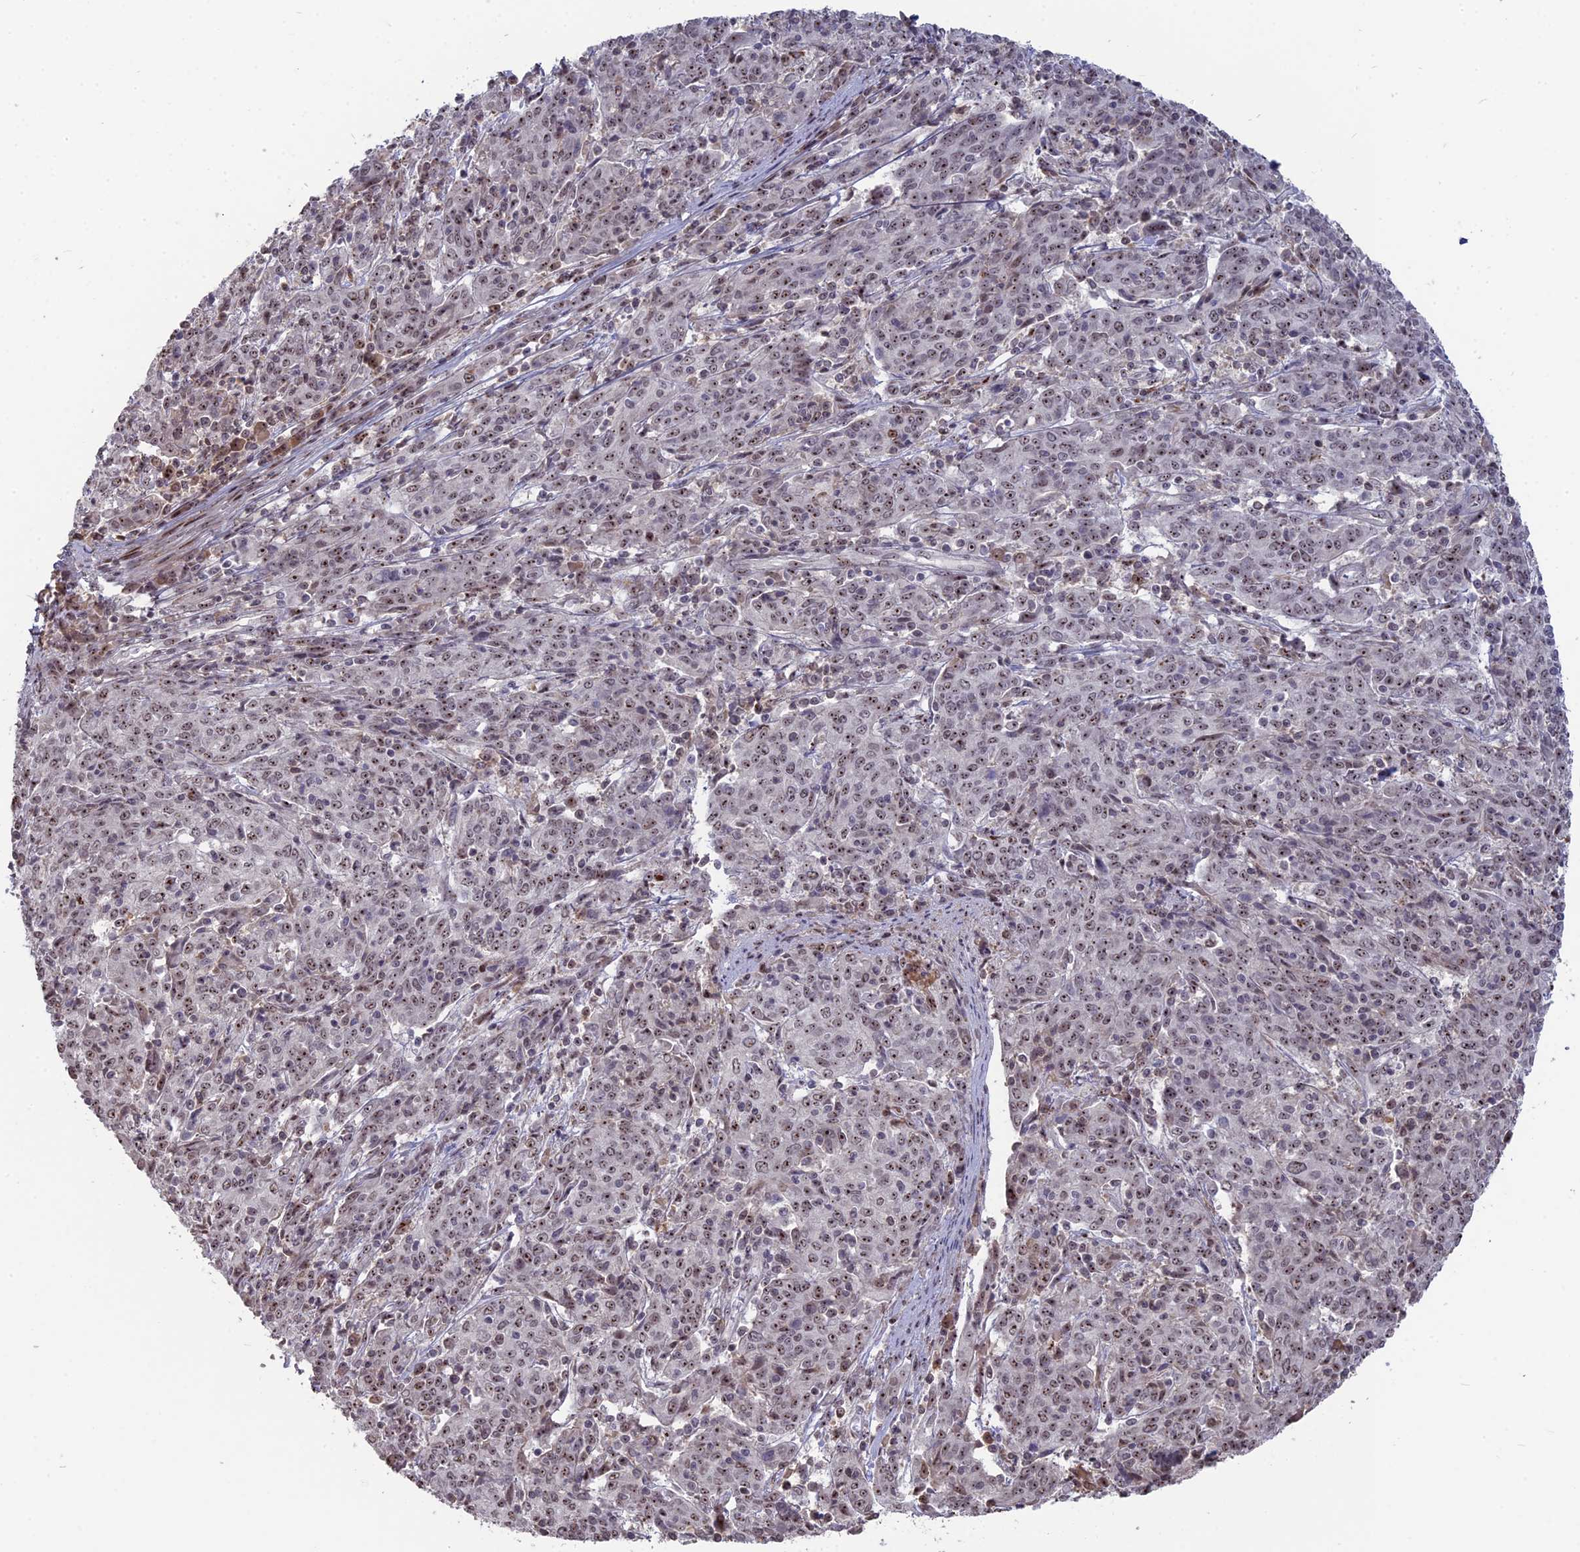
{"staining": {"intensity": "moderate", "quantity": ">75%", "location": "nuclear"}, "tissue": "cervical cancer", "cell_type": "Tumor cells", "image_type": "cancer", "snomed": [{"axis": "morphology", "description": "Squamous cell carcinoma, NOS"}, {"axis": "topography", "description": "Cervix"}], "caption": "IHC of human squamous cell carcinoma (cervical) exhibits medium levels of moderate nuclear expression in approximately >75% of tumor cells. The protein of interest is shown in brown color, while the nuclei are stained blue.", "gene": "FAM131A", "patient": {"sex": "female", "age": 67}}